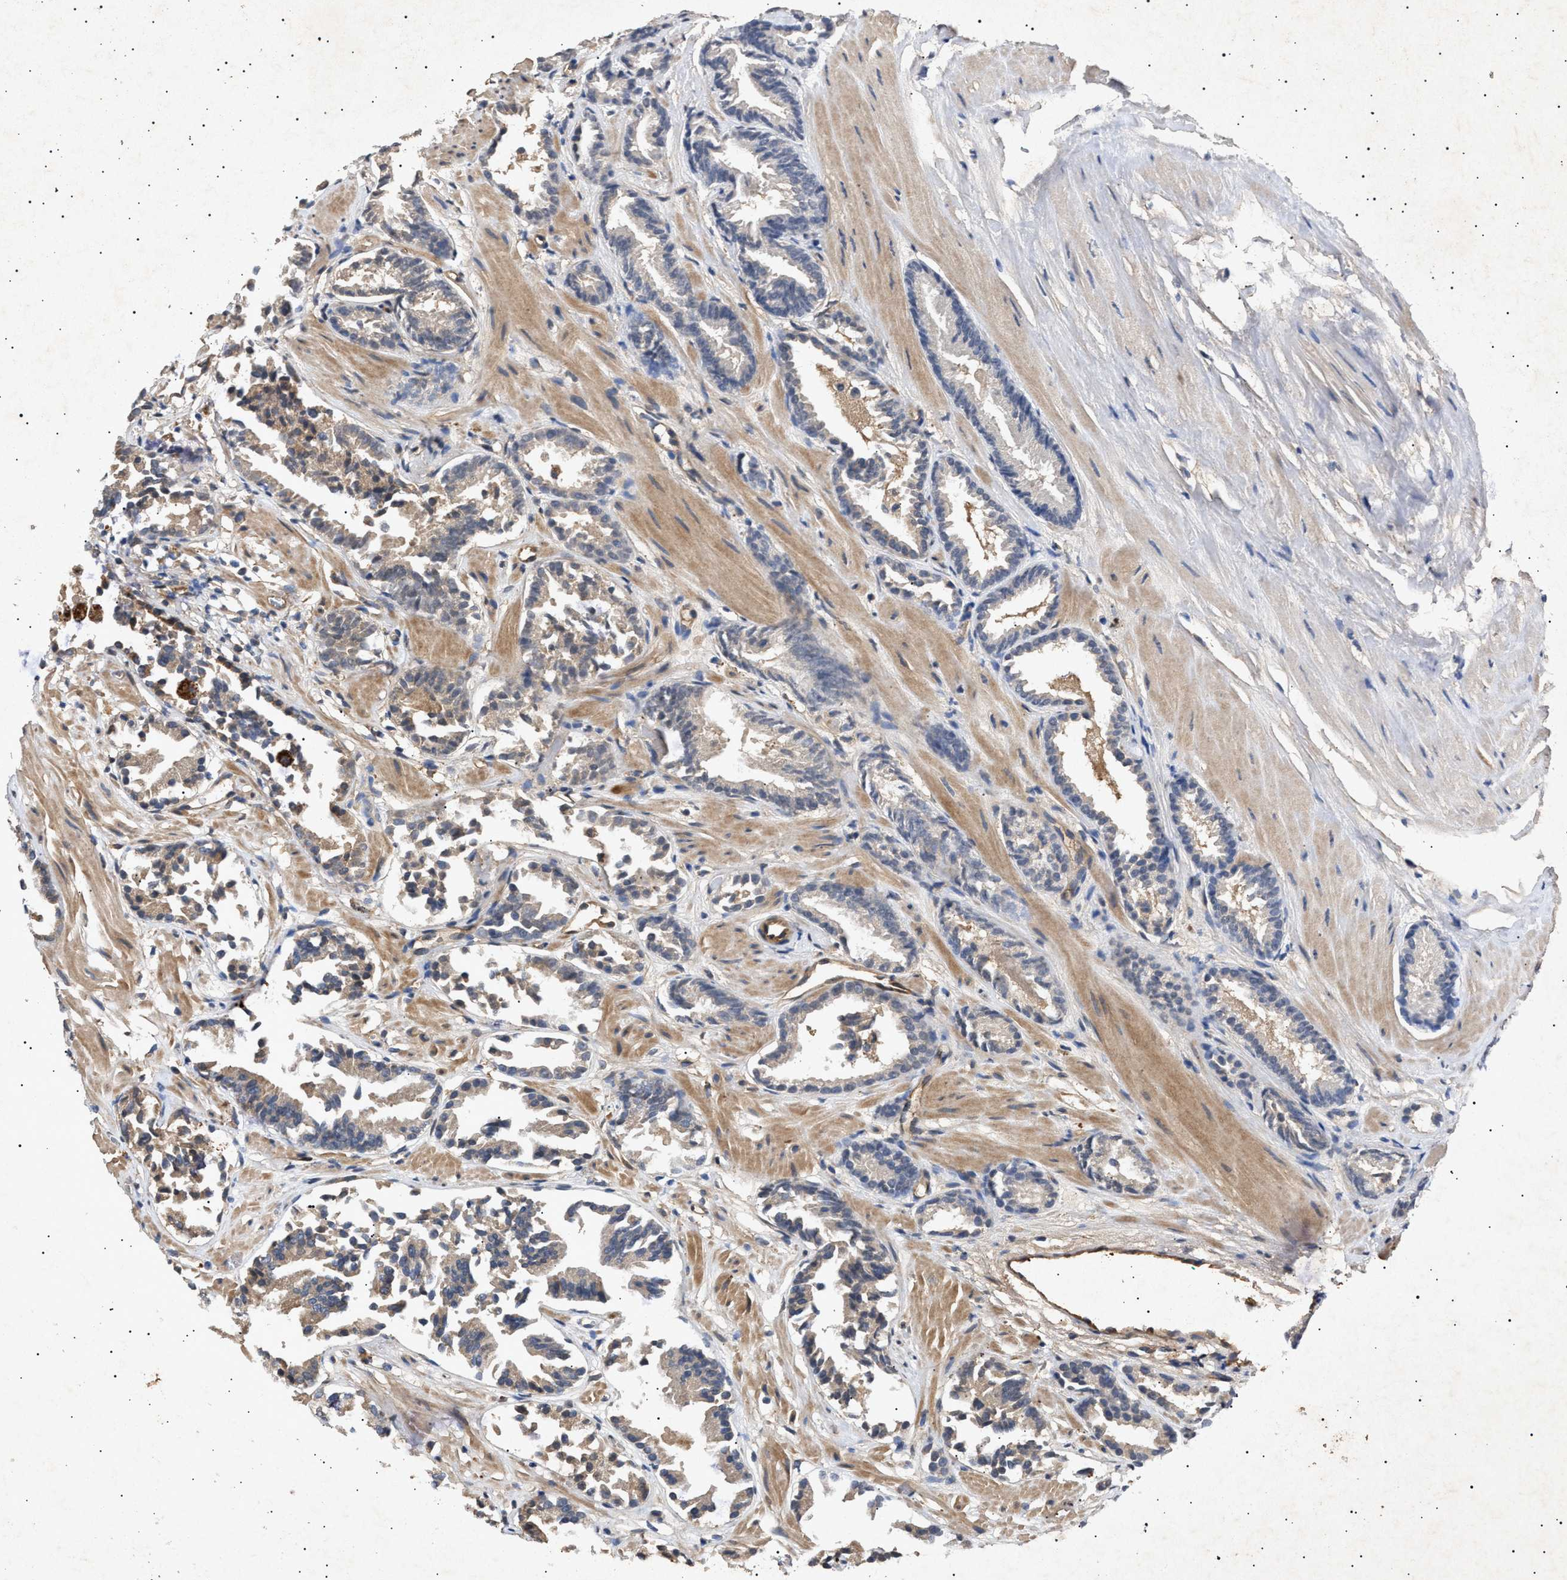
{"staining": {"intensity": "weak", "quantity": "<25%", "location": "cytoplasmic/membranous"}, "tissue": "prostate cancer", "cell_type": "Tumor cells", "image_type": "cancer", "snomed": [{"axis": "morphology", "description": "Adenocarcinoma, Low grade"}, {"axis": "topography", "description": "Prostate"}], "caption": "DAB (3,3'-diaminobenzidine) immunohistochemical staining of human low-grade adenocarcinoma (prostate) demonstrates no significant expression in tumor cells.", "gene": "SIRT5", "patient": {"sex": "male", "age": 51}}